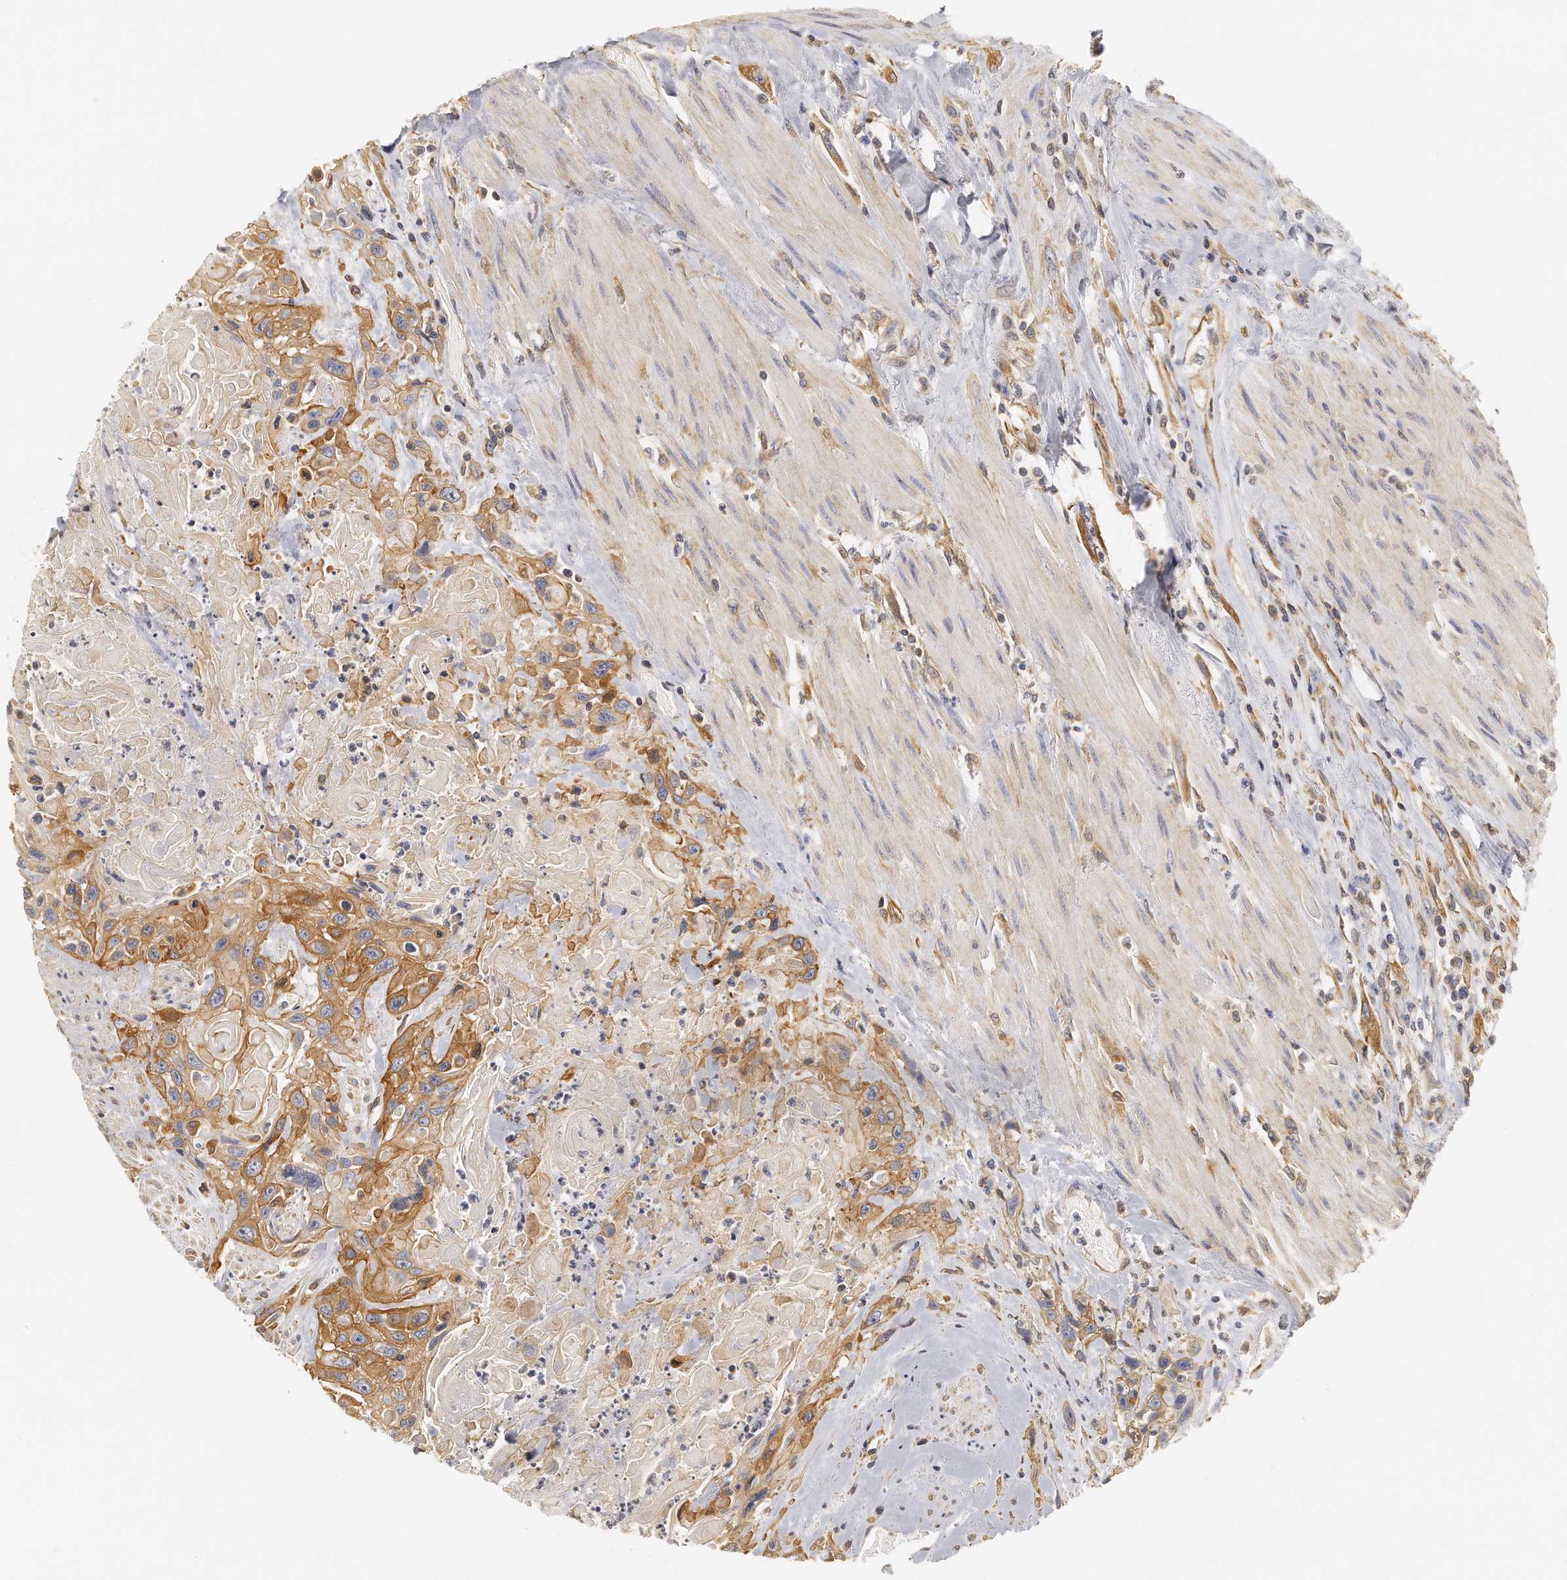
{"staining": {"intensity": "moderate", "quantity": ">75%", "location": "cytoplasmic/membranous"}, "tissue": "urothelial cancer", "cell_type": "Tumor cells", "image_type": "cancer", "snomed": [{"axis": "morphology", "description": "Urothelial carcinoma, High grade"}, {"axis": "topography", "description": "Urinary bladder"}], "caption": "Brown immunohistochemical staining in urothelial cancer exhibits moderate cytoplasmic/membranous expression in about >75% of tumor cells.", "gene": "CHST7", "patient": {"sex": "female", "age": 84}}